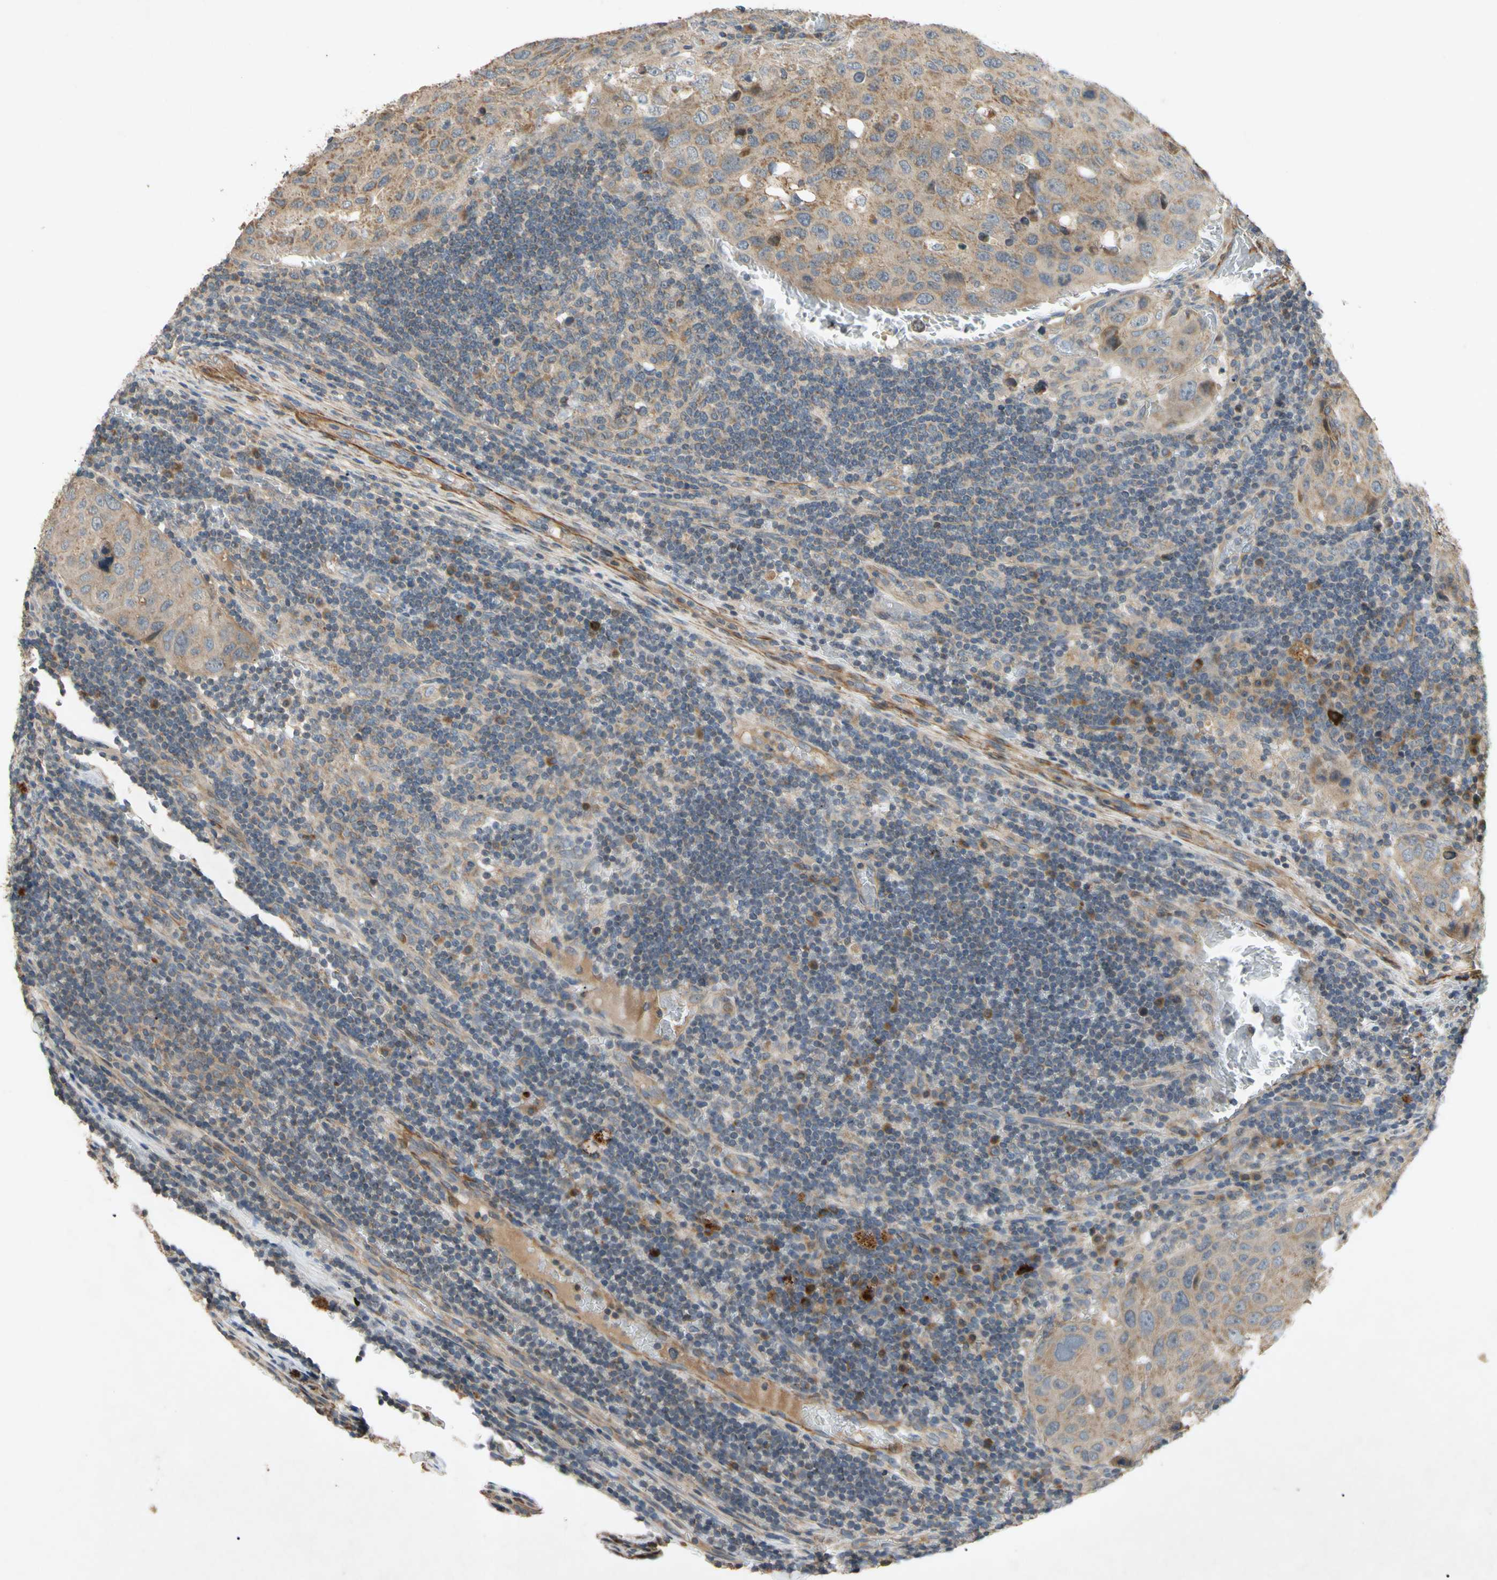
{"staining": {"intensity": "weak", "quantity": ">75%", "location": "cytoplasmic/membranous"}, "tissue": "urothelial cancer", "cell_type": "Tumor cells", "image_type": "cancer", "snomed": [{"axis": "morphology", "description": "Urothelial carcinoma, High grade"}, {"axis": "topography", "description": "Lymph node"}, {"axis": "topography", "description": "Urinary bladder"}], "caption": "An image of human urothelial cancer stained for a protein exhibits weak cytoplasmic/membranous brown staining in tumor cells. (DAB = brown stain, brightfield microscopy at high magnification).", "gene": "PARD6A", "patient": {"sex": "male", "age": 51}}